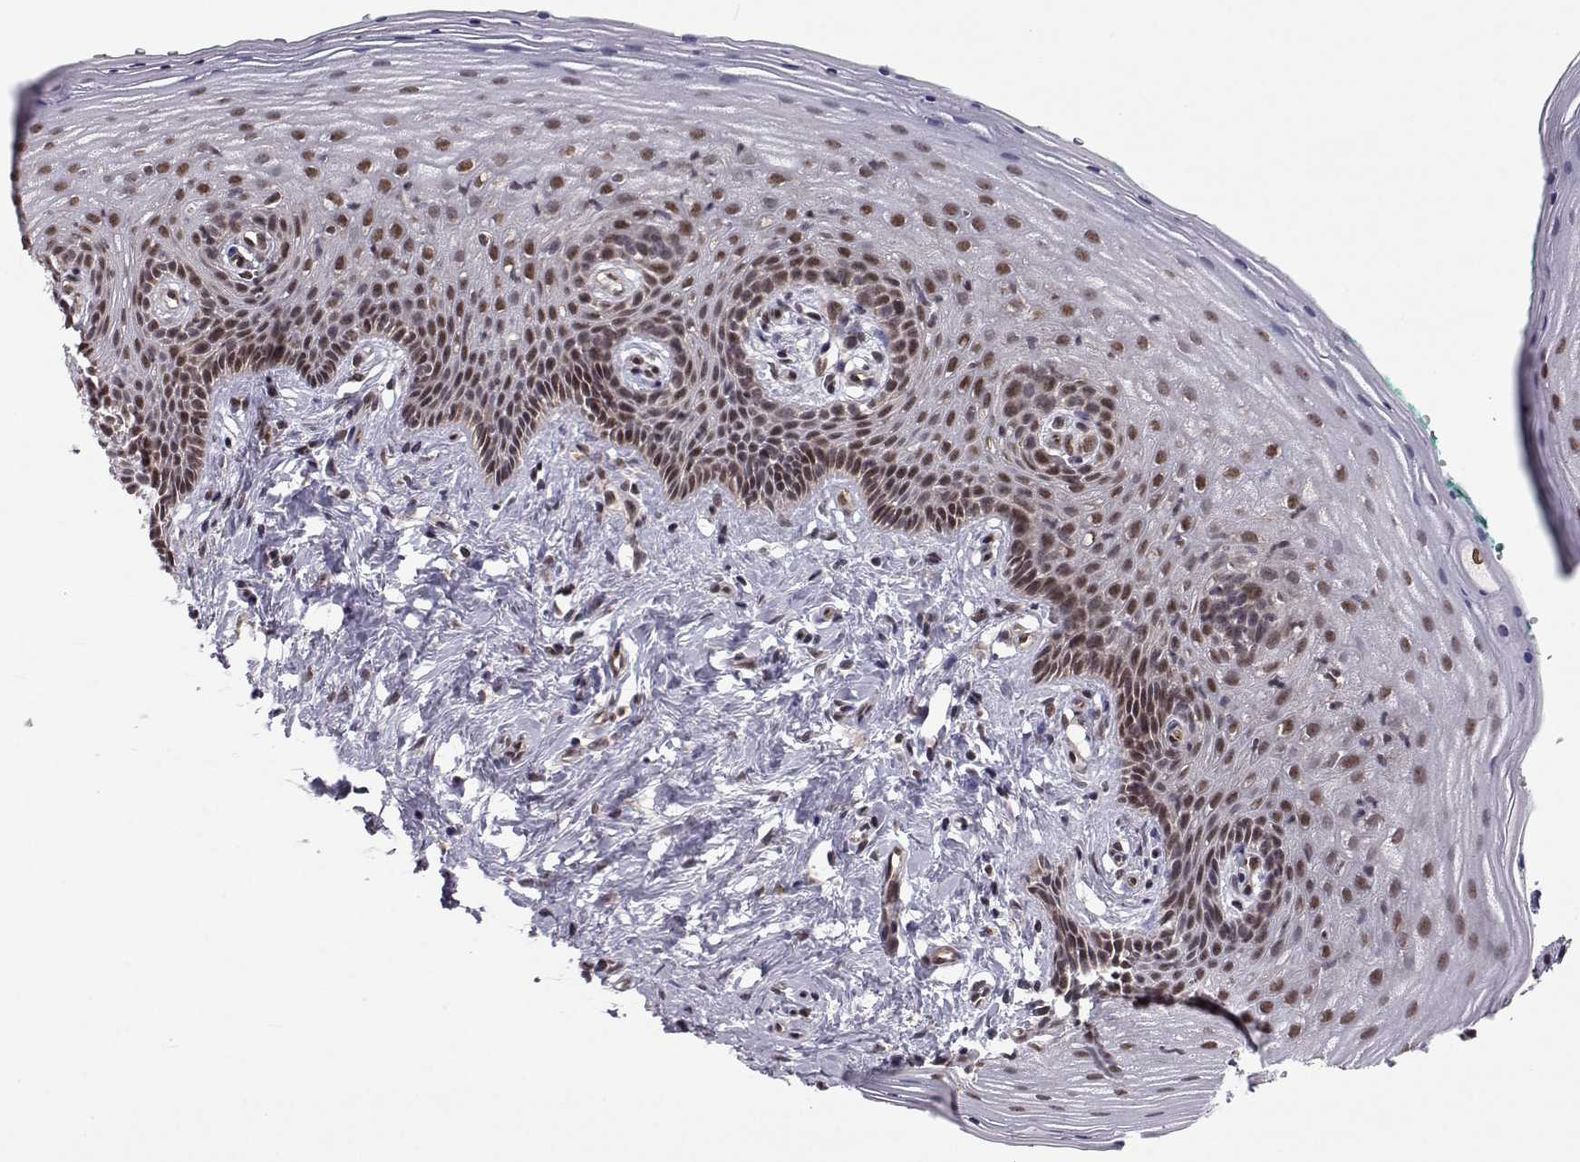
{"staining": {"intensity": "strong", "quantity": ">75%", "location": "nuclear"}, "tissue": "vagina", "cell_type": "Squamous epithelial cells", "image_type": "normal", "snomed": [{"axis": "morphology", "description": "Normal tissue, NOS"}, {"axis": "topography", "description": "Vagina"}], "caption": "Normal vagina was stained to show a protein in brown. There is high levels of strong nuclear expression in about >75% of squamous epithelial cells. The protein of interest is stained brown, and the nuclei are stained in blue (DAB IHC with brightfield microscopy, high magnification).", "gene": "PKN2", "patient": {"sex": "female", "age": 45}}